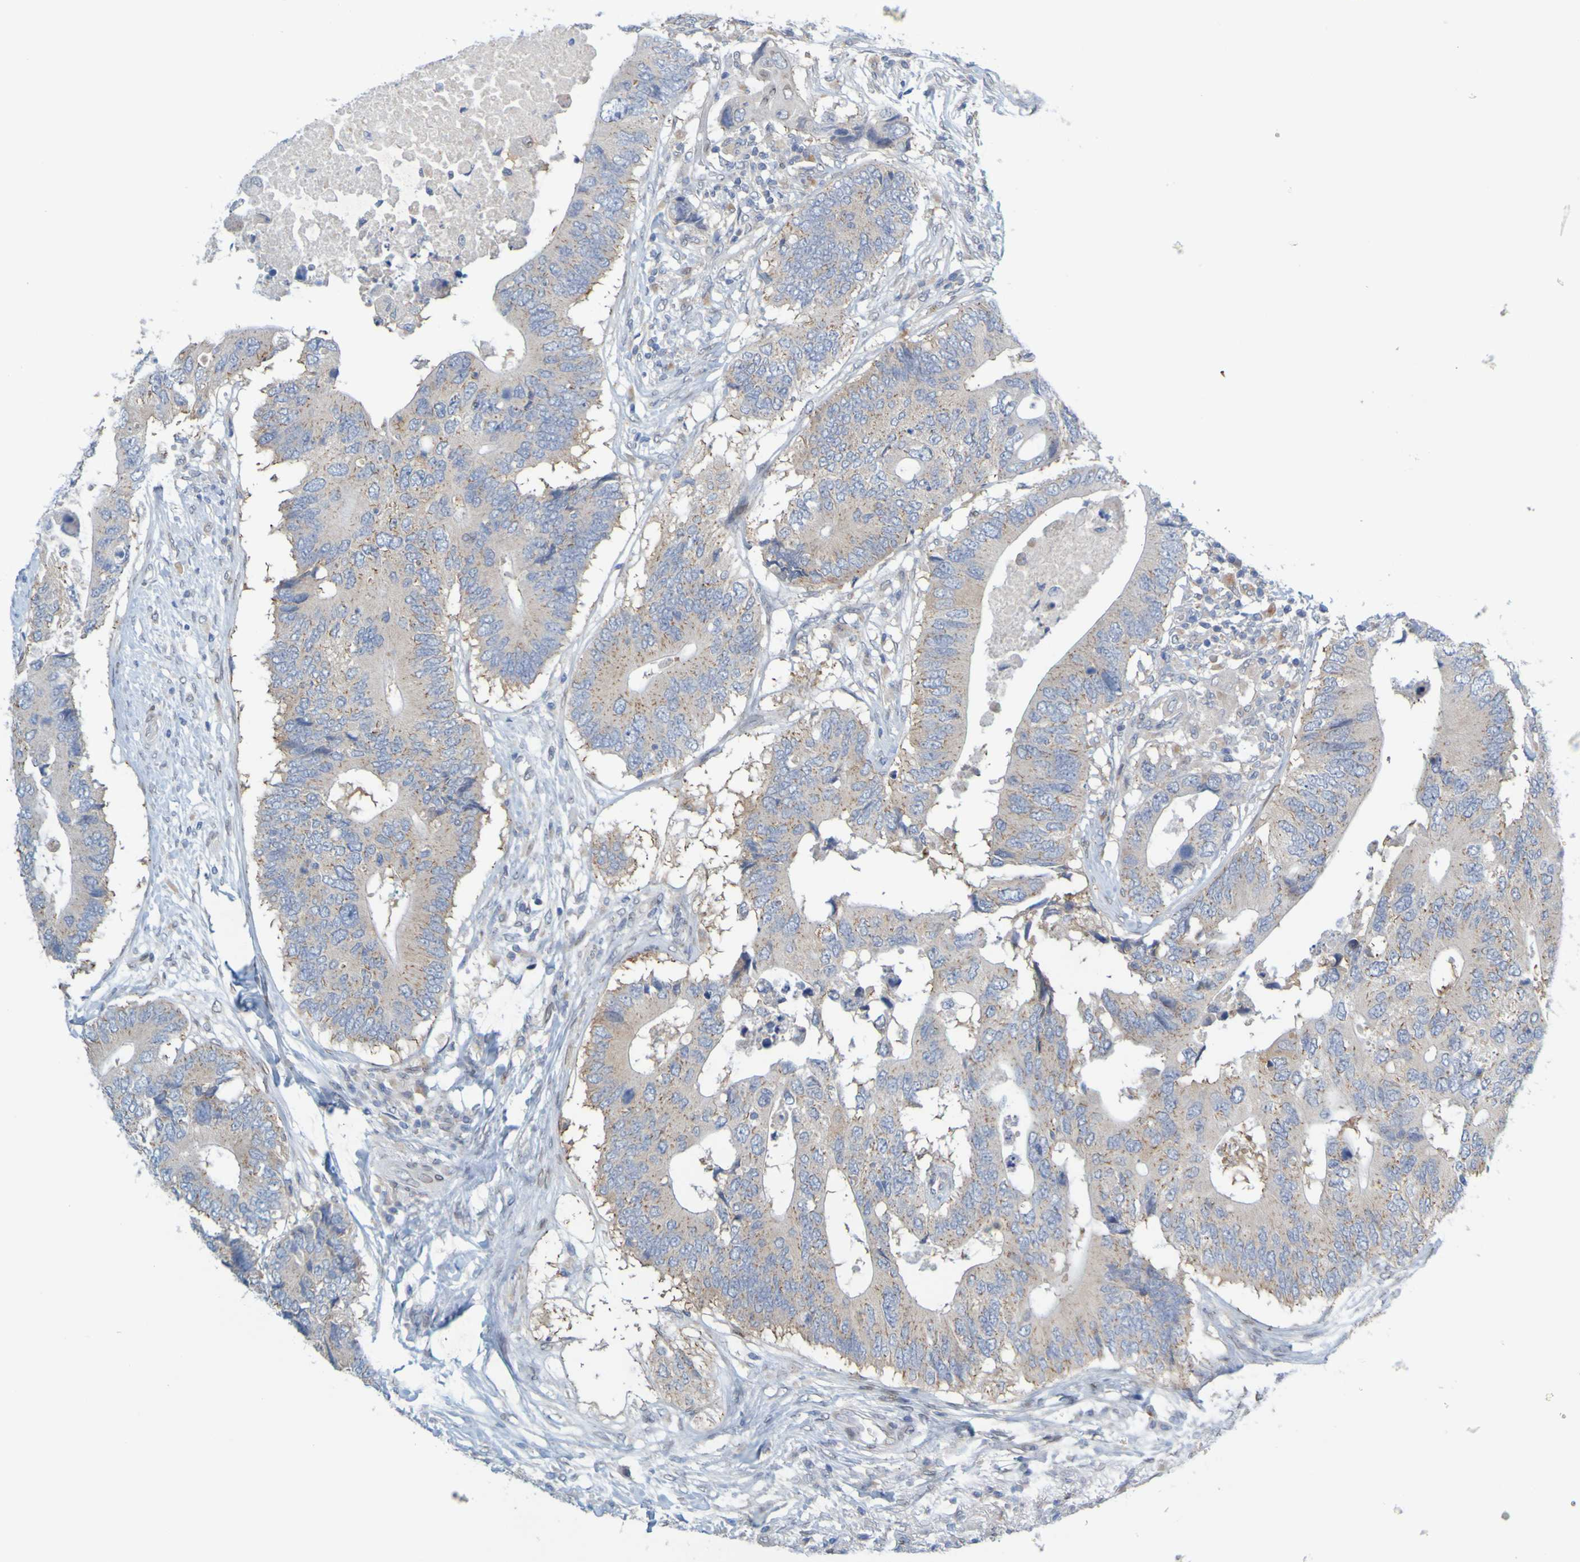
{"staining": {"intensity": "weak", "quantity": ">75%", "location": "cytoplasmic/membranous"}, "tissue": "colorectal cancer", "cell_type": "Tumor cells", "image_type": "cancer", "snomed": [{"axis": "morphology", "description": "Adenocarcinoma, NOS"}, {"axis": "topography", "description": "Colon"}], "caption": "Brown immunohistochemical staining in adenocarcinoma (colorectal) displays weak cytoplasmic/membranous positivity in approximately >75% of tumor cells. The protein is stained brown, and the nuclei are stained in blue (DAB IHC with brightfield microscopy, high magnification).", "gene": "MAG", "patient": {"sex": "male", "age": 71}}